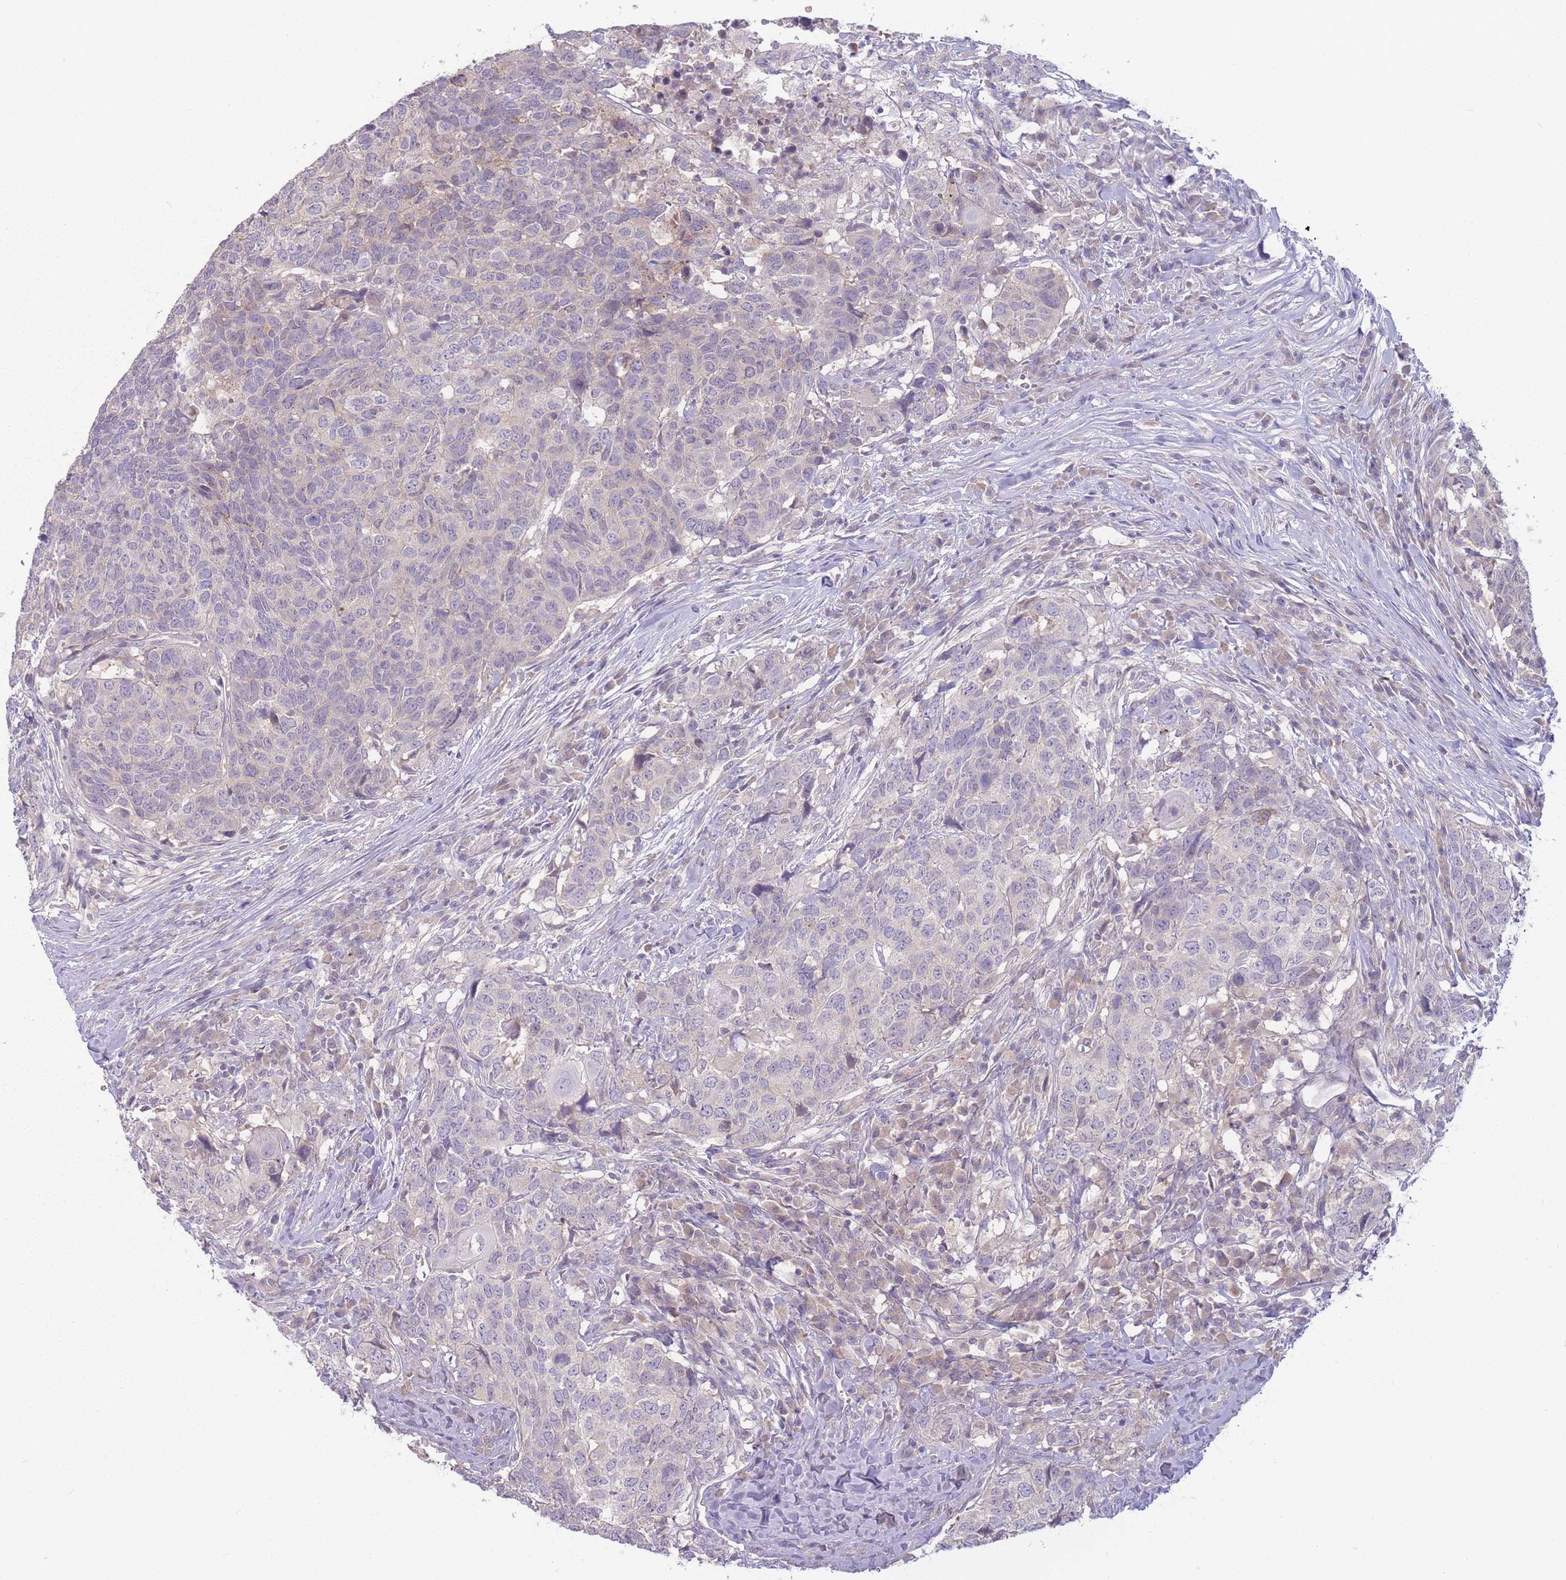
{"staining": {"intensity": "negative", "quantity": "none", "location": "none"}, "tissue": "head and neck cancer", "cell_type": "Tumor cells", "image_type": "cancer", "snomed": [{"axis": "morphology", "description": "Normal tissue, NOS"}, {"axis": "morphology", "description": "Squamous cell carcinoma, NOS"}, {"axis": "topography", "description": "Skeletal muscle"}, {"axis": "topography", "description": "Vascular tissue"}, {"axis": "topography", "description": "Peripheral nerve tissue"}, {"axis": "topography", "description": "Head-Neck"}], "caption": "This is an immunohistochemistry image of human head and neck squamous cell carcinoma. There is no staining in tumor cells.", "gene": "SPHKAP", "patient": {"sex": "male", "age": 66}}